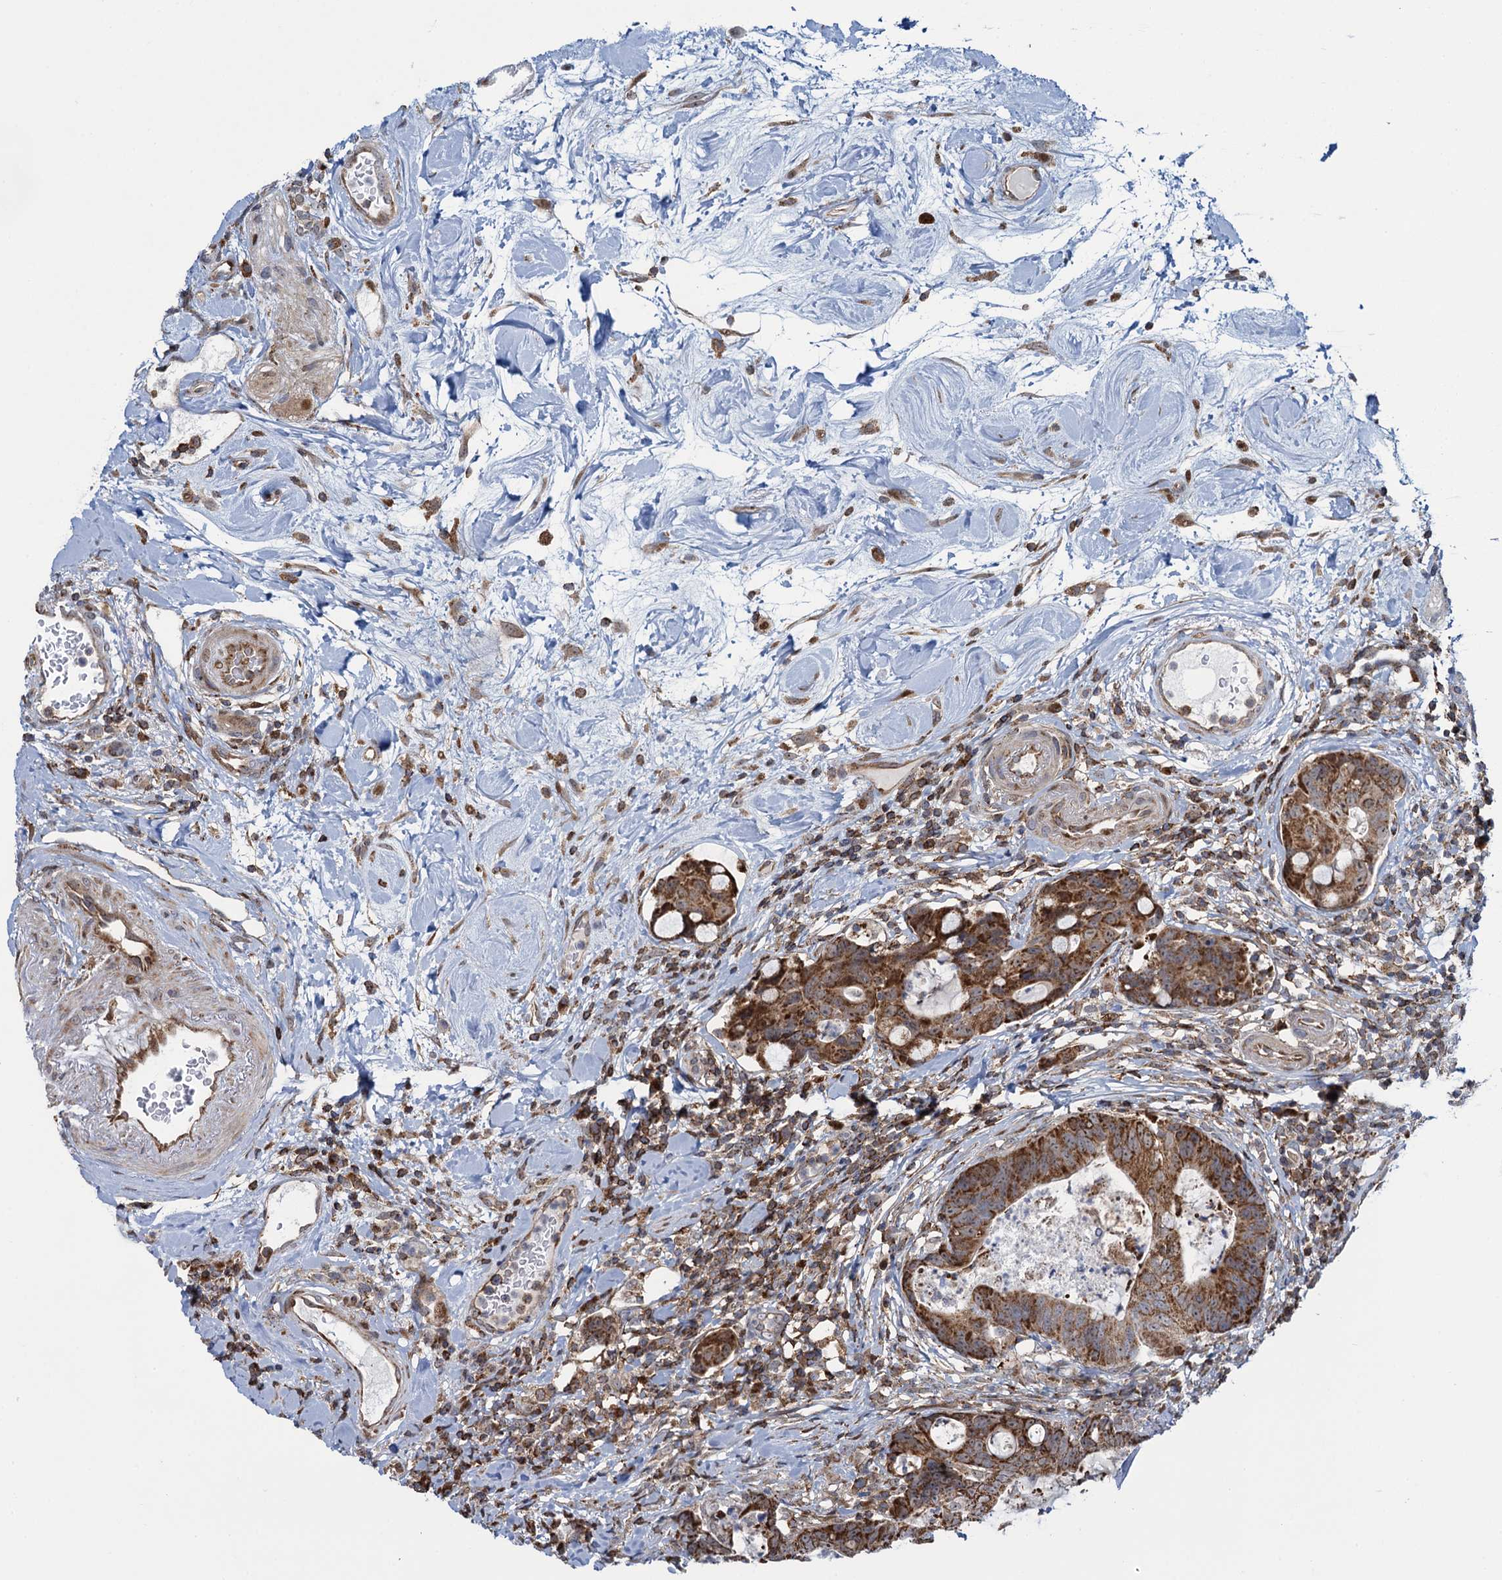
{"staining": {"intensity": "moderate", "quantity": ">75%", "location": "cytoplasmic/membranous"}, "tissue": "colorectal cancer", "cell_type": "Tumor cells", "image_type": "cancer", "snomed": [{"axis": "morphology", "description": "Adenocarcinoma, NOS"}, {"axis": "topography", "description": "Colon"}], "caption": "Protein staining by immunohistochemistry (IHC) reveals moderate cytoplasmic/membranous expression in about >75% of tumor cells in colorectal cancer.", "gene": "CCDC102A", "patient": {"sex": "female", "age": 82}}